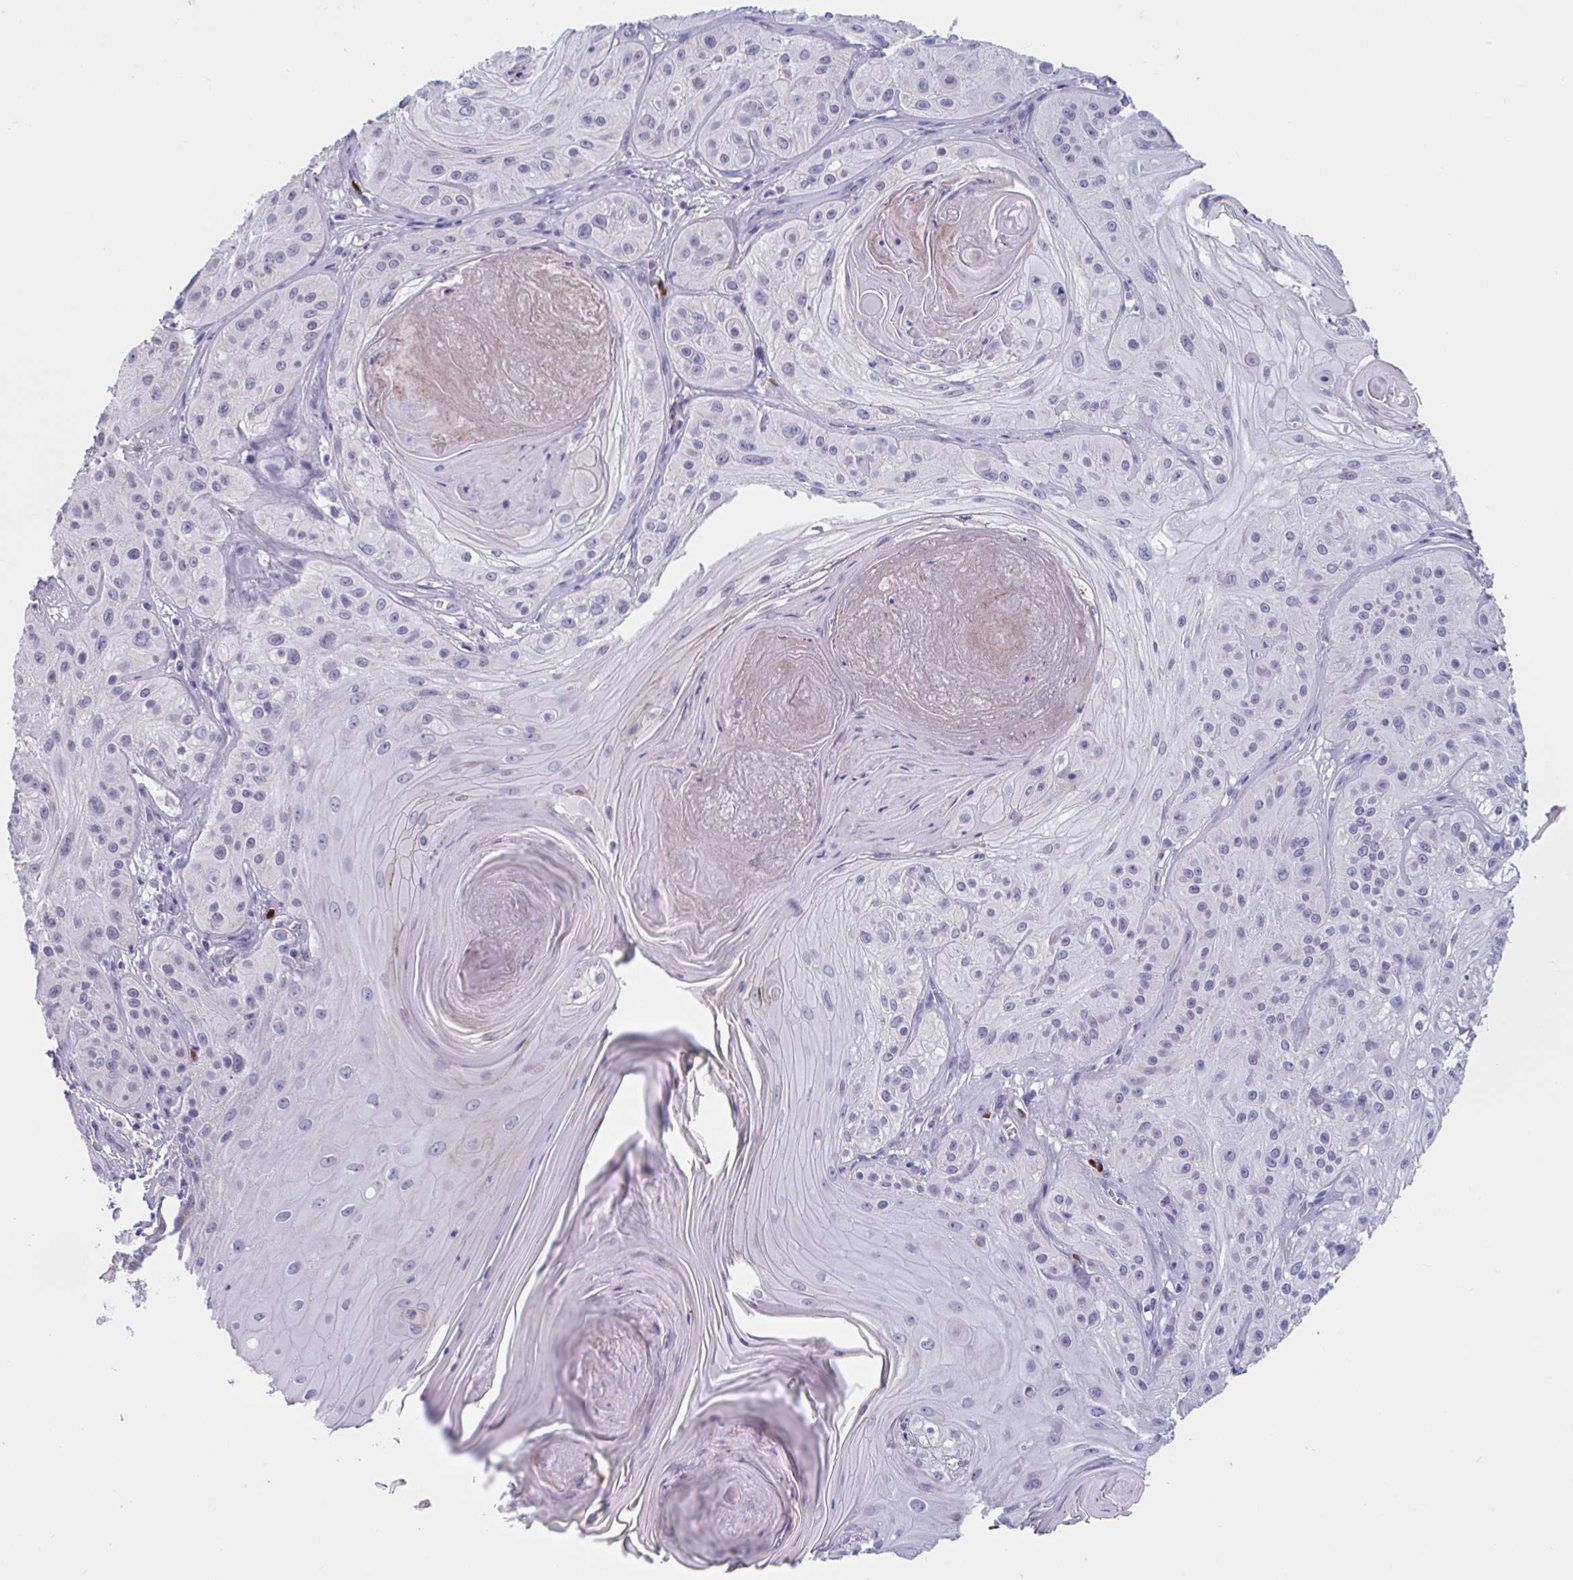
{"staining": {"intensity": "negative", "quantity": "none", "location": "none"}, "tissue": "skin cancer", "cell_type": "Tumor cells", "image_type": "cancer", "snomed": [{"axis": "morphology", "description": "Squamous cell carcinoma, NOS"}, {"axis": "topography", "description": "Skin"}], "caption": "This is a image of IHC staining of skin cancer, which shows no positivity in tumor cells.", "gene": "MS4A14", "patient": {"sex": "male", "age": 85}}